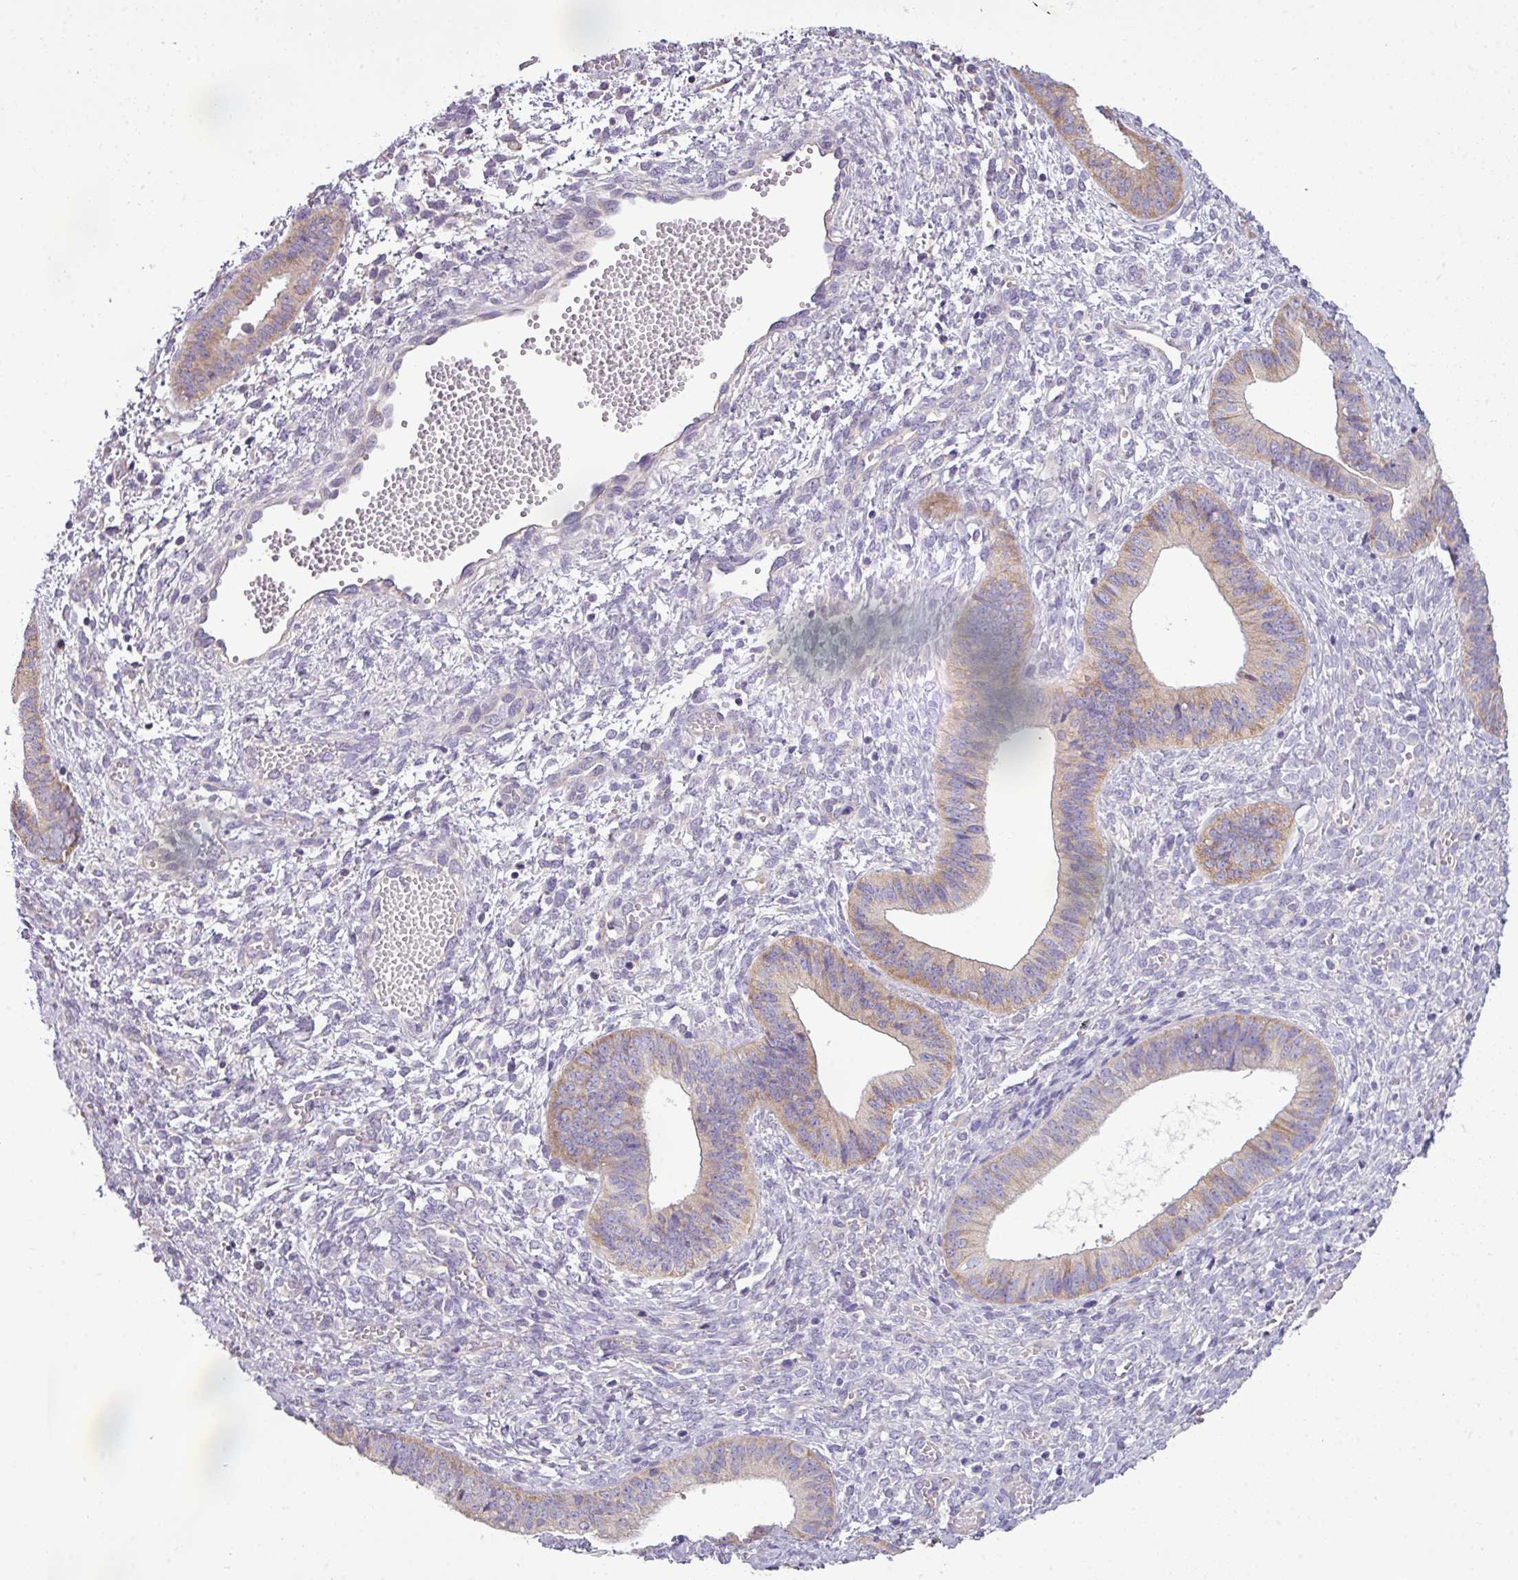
{"staining": {"intensity": "weak", "quantity": "25%-75%", "location": "cytoplasmic/membranous"}, "tissue": "cervical cancer", "cell_type": "Tumor cells", "image_type": "cancer", "snomed": [{"axis": "morphology", "description": "Squamous cell carcinoma, NOS"}, {"axis": "topography", "description": "Cervix"}], "caption": "Immunohistochemical staining of cervical squamous cell carcinoma shows low levels of weak cytoplasmic/membranous staining in approximately 25%-75% of tumor cells.", "gene": "AGAP5", "patient": {"sex": "female", "age": 59}}